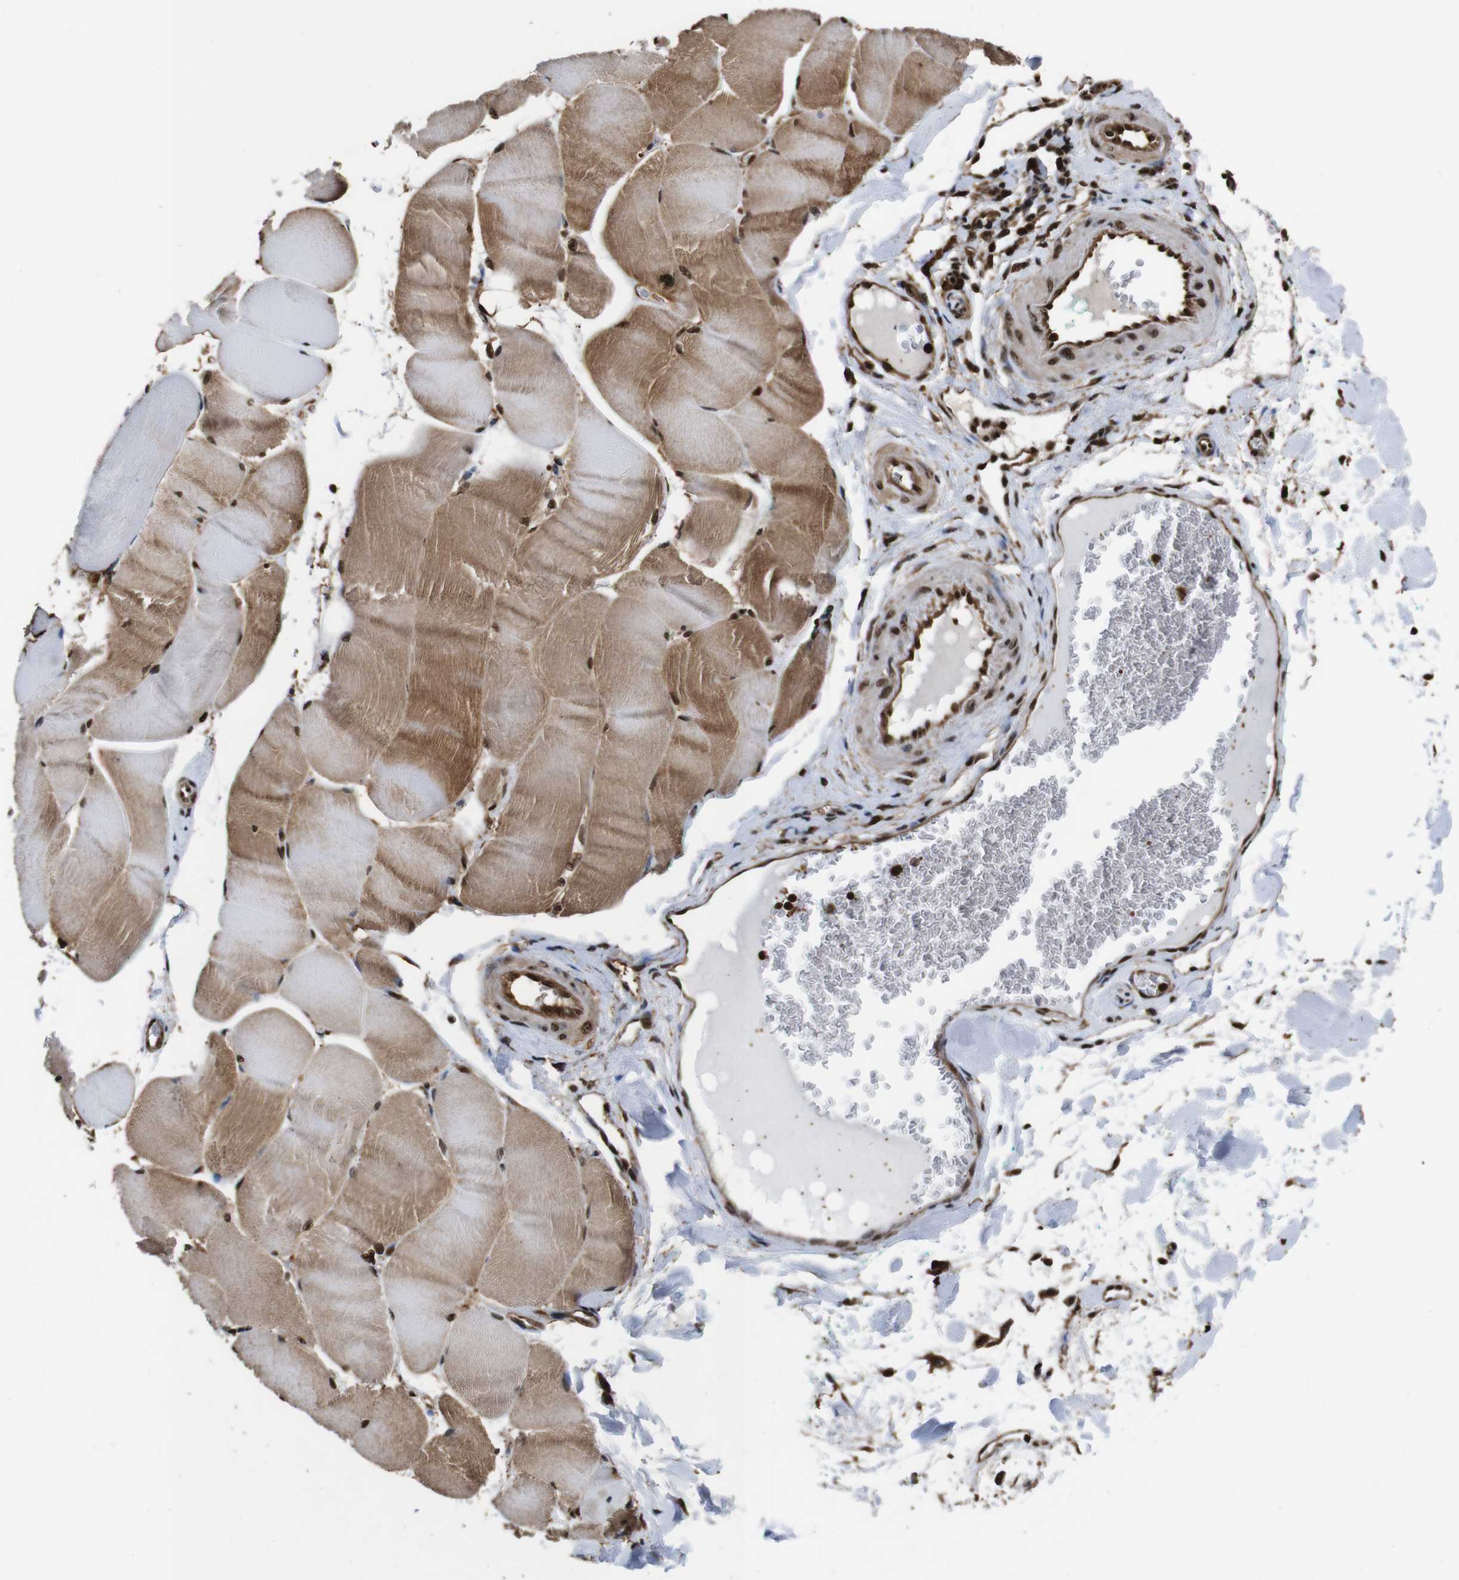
{"staining": {"intensity": "moderate", "quantity": "25%-75%", "location": "cytoplasmic/membranous"}, "tissue": "skeletal muscle", "cell_type": "Myocytes", "image_type": "normal", "snomed": [{"axis": "morphology", "description": "Normal tissue, NOS"}, {"axis": "morphology", "description": "Squamous cell carcinoma, NOS"}, {"axis": "topography", "description": "Skeletal muscle"}], "caption": "Unremarkable skeletal muscle shows moderate cytoplasmic/membranous positivity in about 25%-75% of myocytes.", "gene": "VCP", "patient": {"sex": "male", "age": 51}}